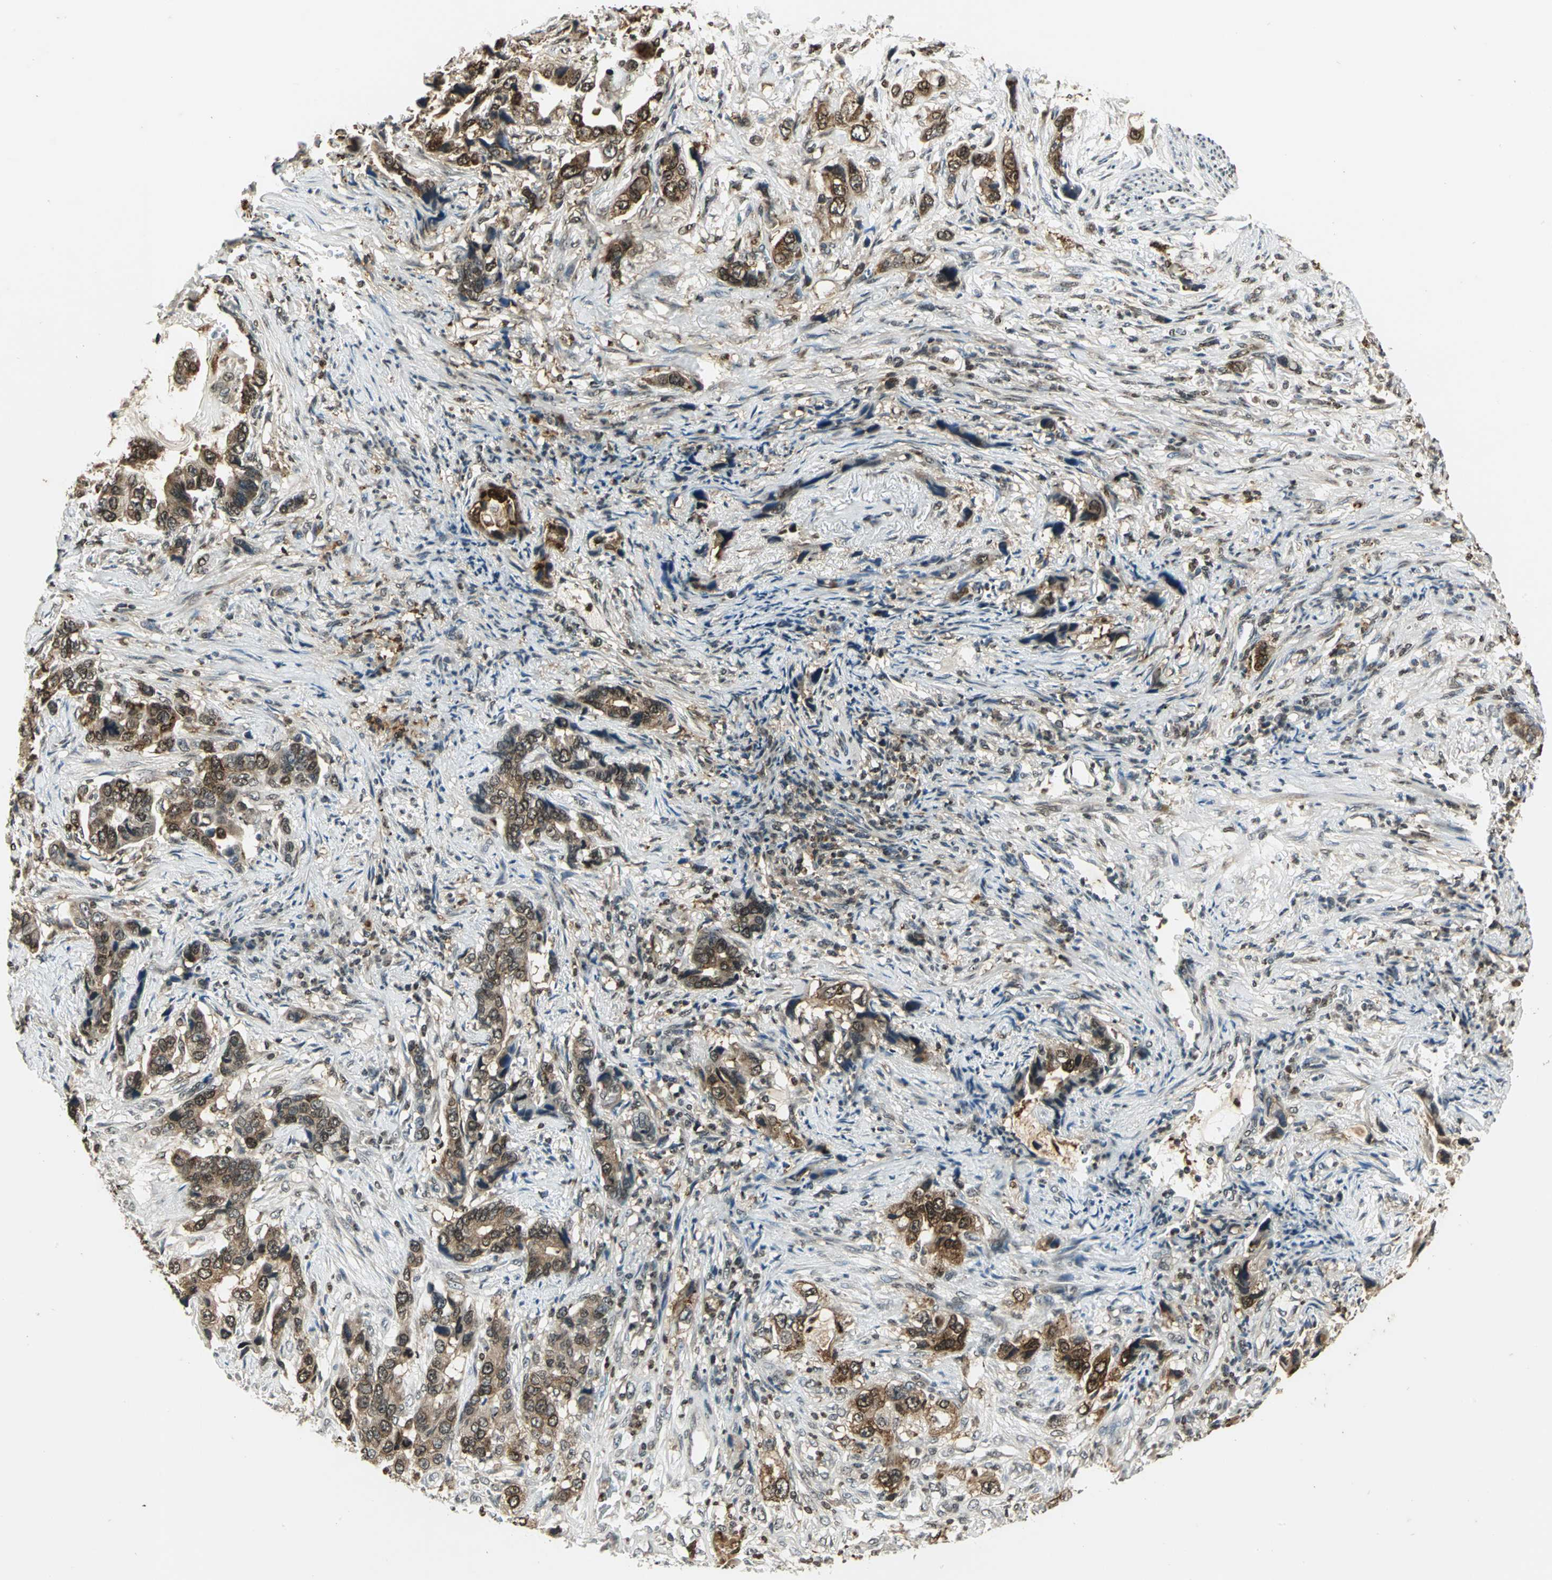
{"staining": {"intensity": "moderate", "quantity": ">75%", "location": "cytoplasmic/membranous,nuclear"}, "tissue": "stomach cancer", "cell_type": "Tumor cells", "image_type": "cancer", "snomed": [{"axis": "morphology", "description": "Adenocarcinoma, NOS"}, {"axis": "topography", "description": "Stomach, lower"}], "caption": "Human stomach cancer (adenocarcinoma) stained for a protein (brown) demonstrates moderate cytoplasmic/membranous and nuclear positive positivity in approximately >75% of tumor cells.", "gene": "LGALS3", "patient": {"sex": "female", "age": 93}}